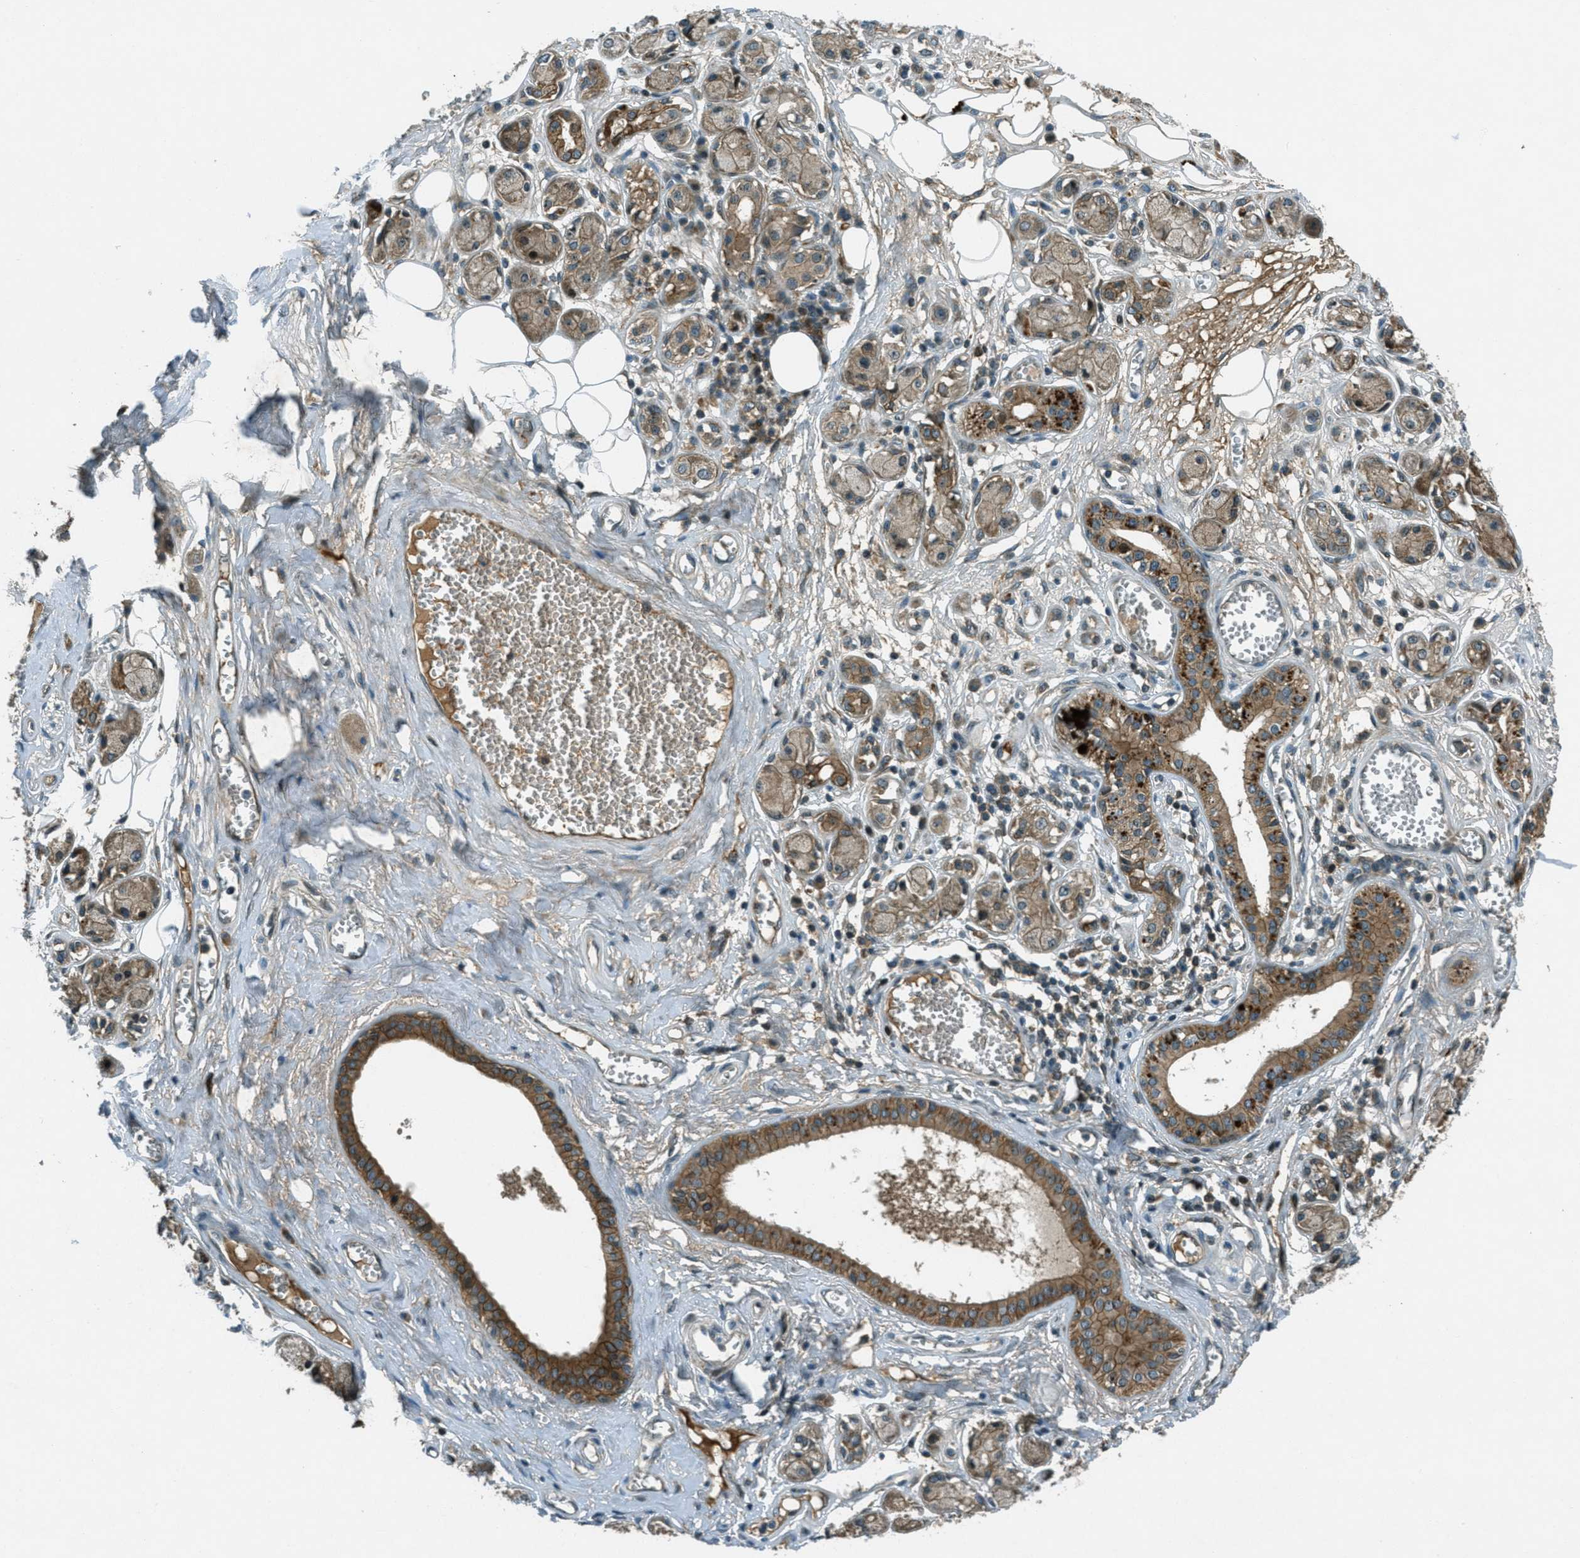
{"staining": {"intensity": "weak", "quantity": "<25%", "location": "cytoplasmic/membranous"}, "tissue": "adipose tissue", "cell_type": "Adipocytes", "image_type": "normal", "snomed": [{"axis": "morphology", "description": "Normal tissue, NOS"}, {"axis": "morphology", "description": "Inflammation, NOS"}, {"axis": "topography", "description": "Salivary gland"}, {"axis": "topography", "description": "Peripheral nerve tissue"}], "caption": "This is an IHC micrograph of normal adipose tissue. There is no positivity in adipocytes.", "gene": "STK11", "patient": {"sex": "female", "age": 75}}